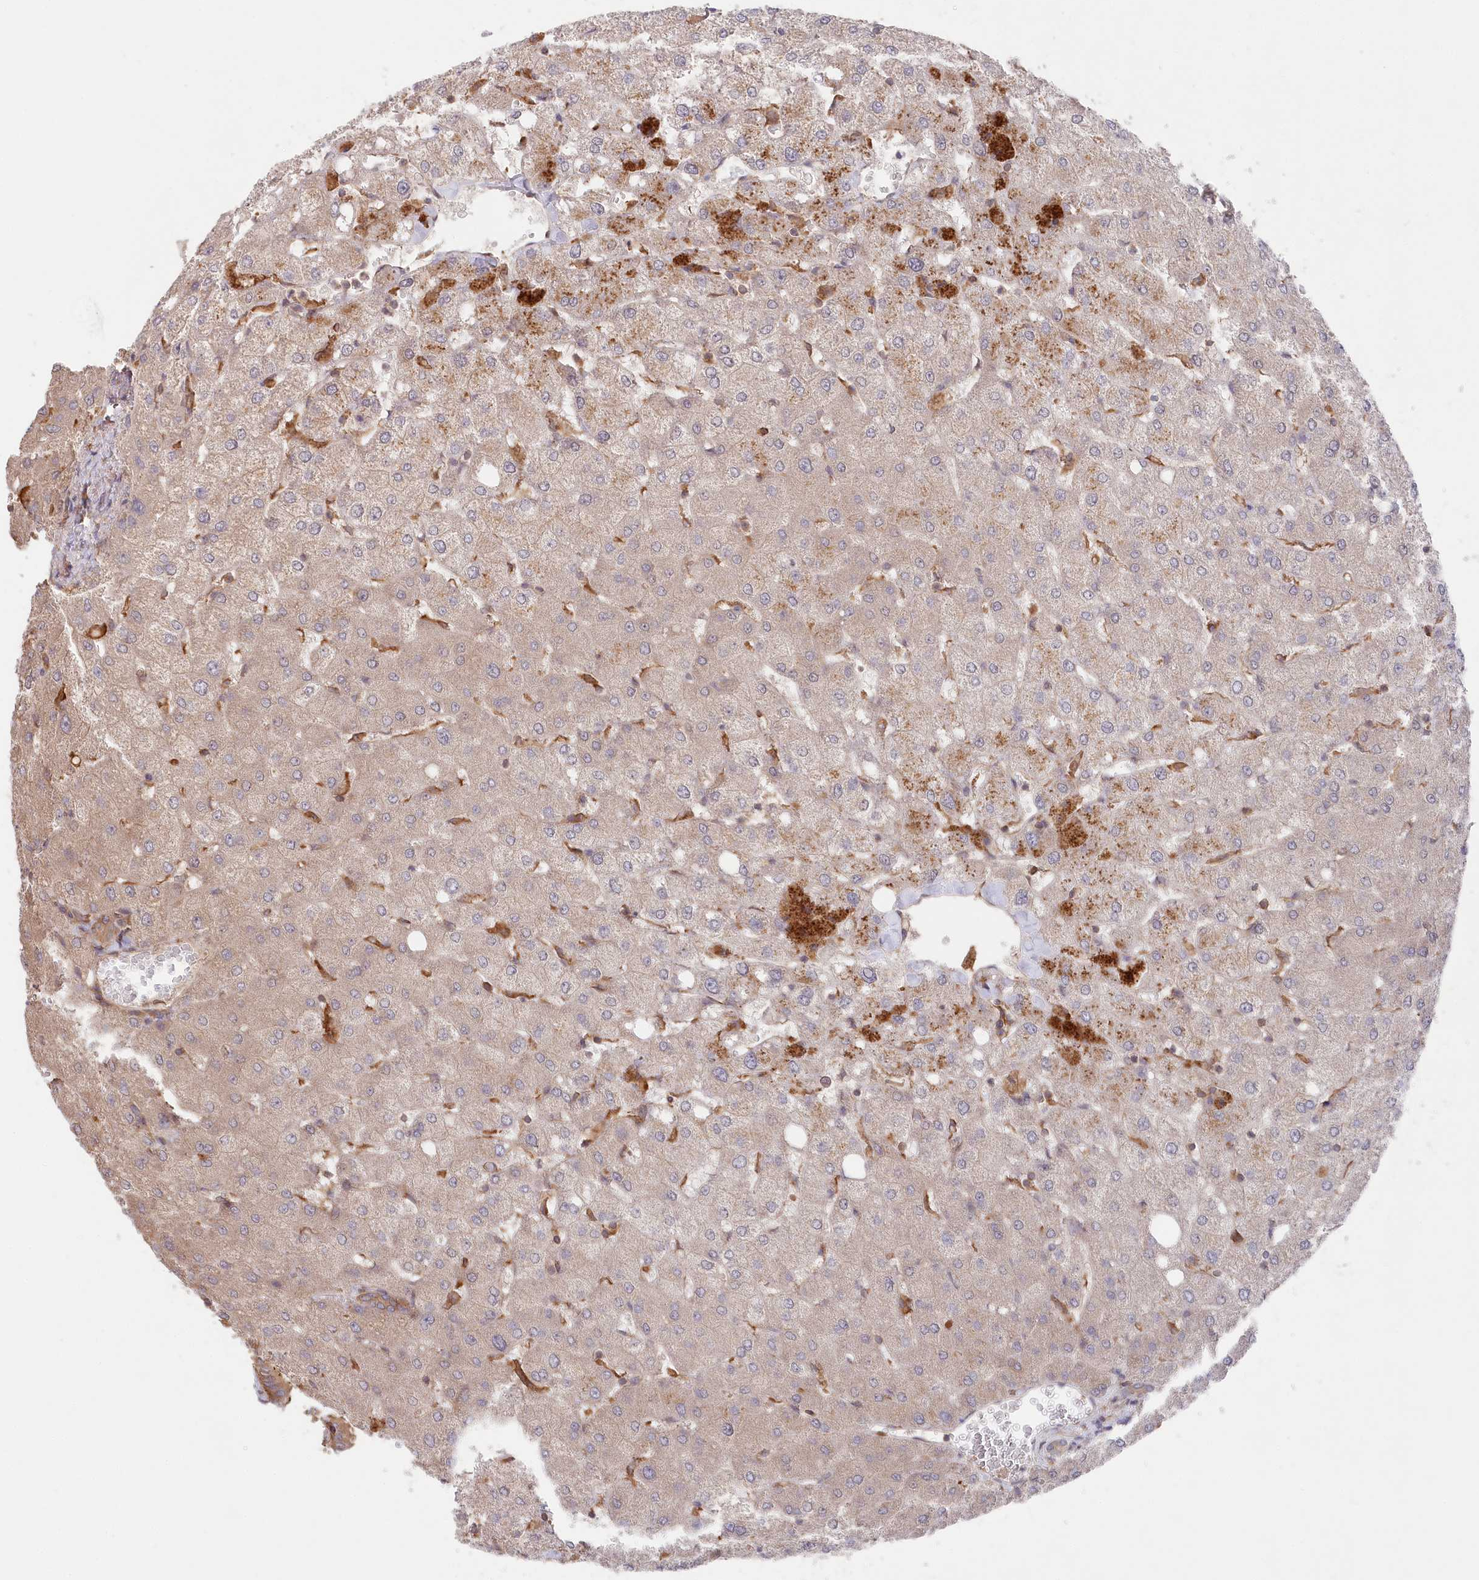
{"staining": {"intensity": "negative", "quantity": "none", "location": "none"}, "tissue": "liver", "cell_type": "Cholangiocytes", "image_type": "normal", "snomed": [{"axis": "morphology", "description": "Normal tissue, NOS"}, {"axis": "topography", "description": "Liver"}], "caption": "The photomicrograph displays no staining of cholangiocytes in unremarkable liver. Nuclei are stained in blue.", "gene": "PPP1R21", "patient": {"sex": "female", "age": 54}}